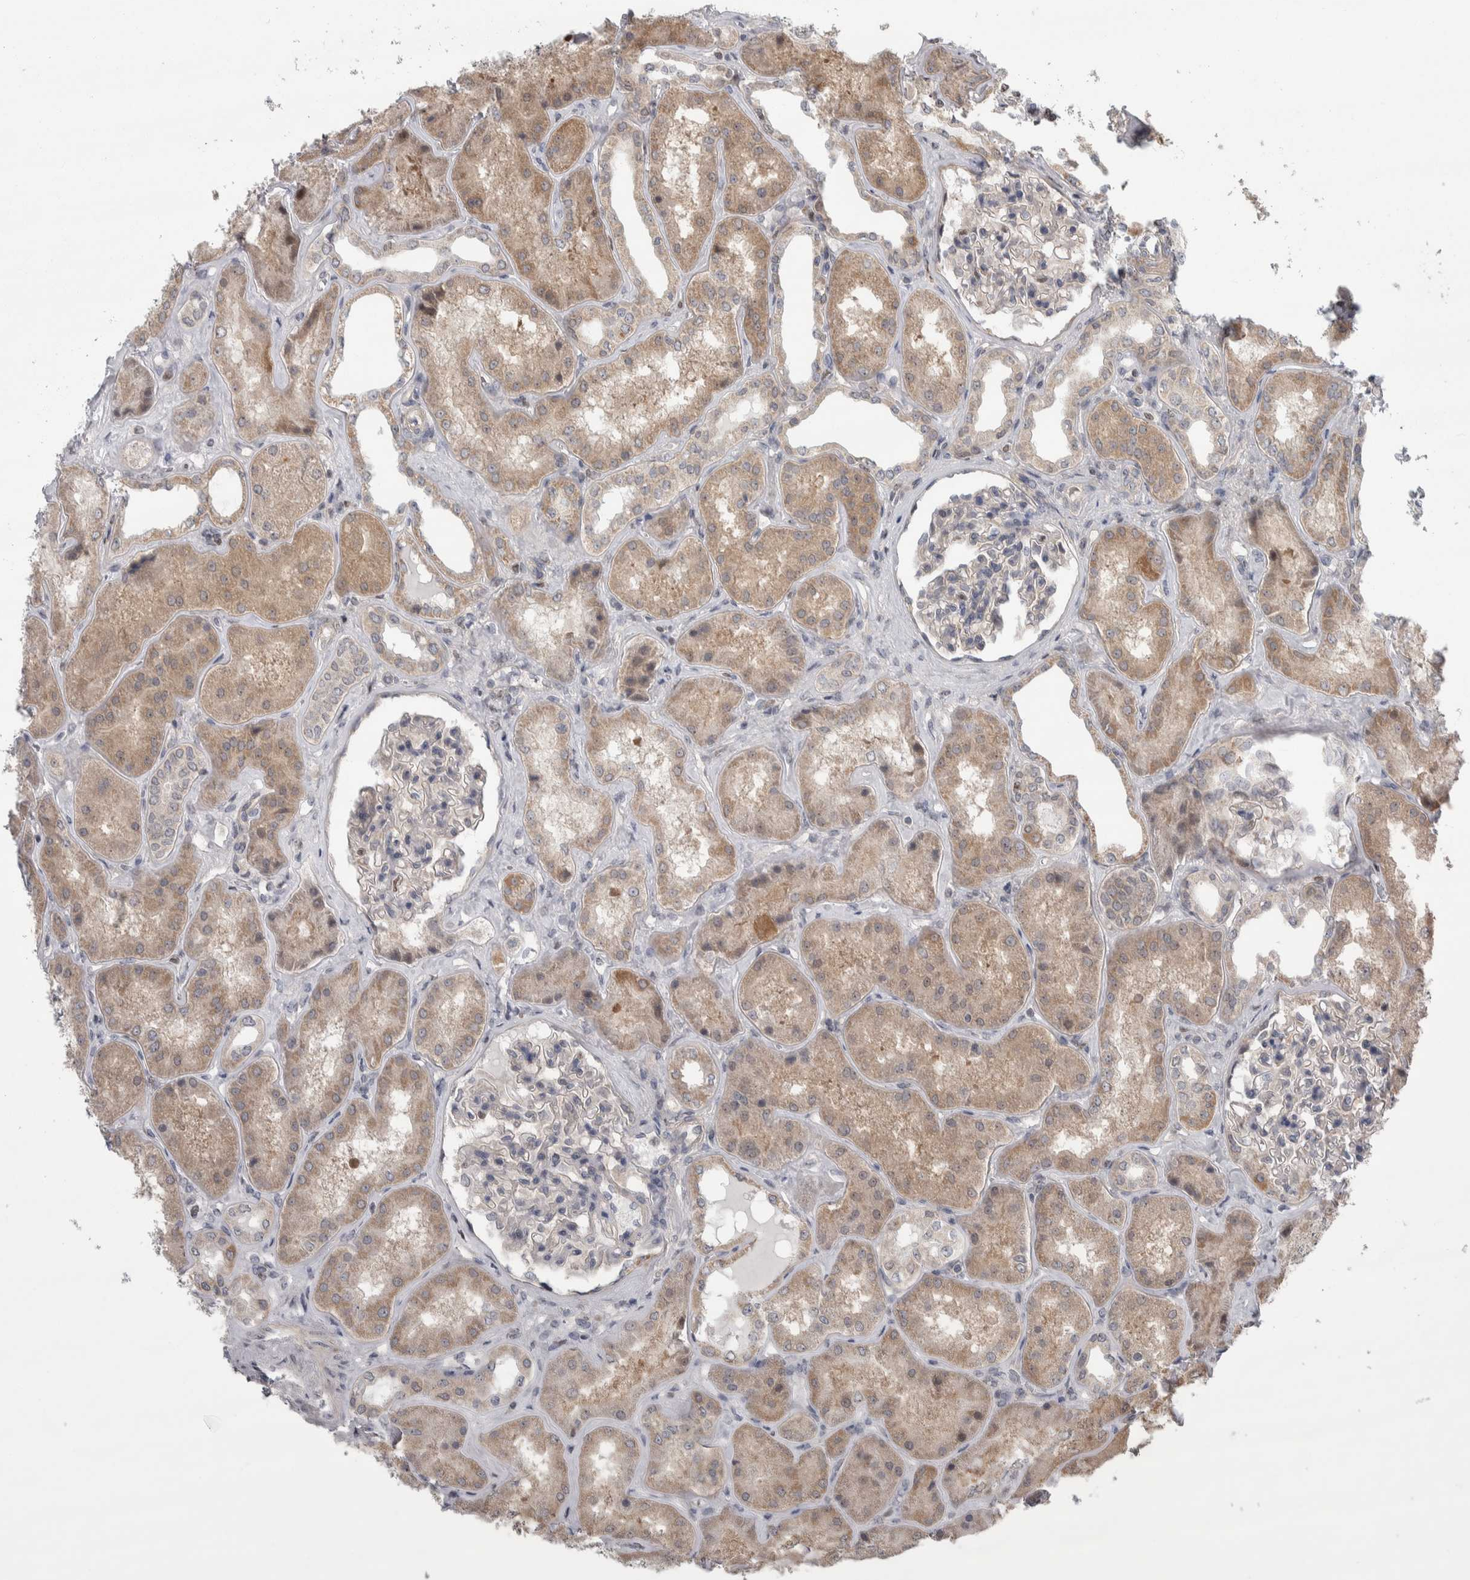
{"staining": {"intensity": "weak", "quantity": "<25%", "location": "cytoplasmic/membranous"}, "tissue": "kidney", "cell_type": "Cells in glomeruli", "image_type": "normal", "snomed": [{"axis": "morphology", "description": "Normal tissue, NOS"}, {"axis": "topography", "description": "Kidney"}], "caption": "Cells in glomeruli show no significant protein expression in unremarkable kidney. (Brightfield microscopy of DAB immunohistochemistry at high magnification).", "gene": "CWC27", "patient": {"sex": "female", "age": 56}}